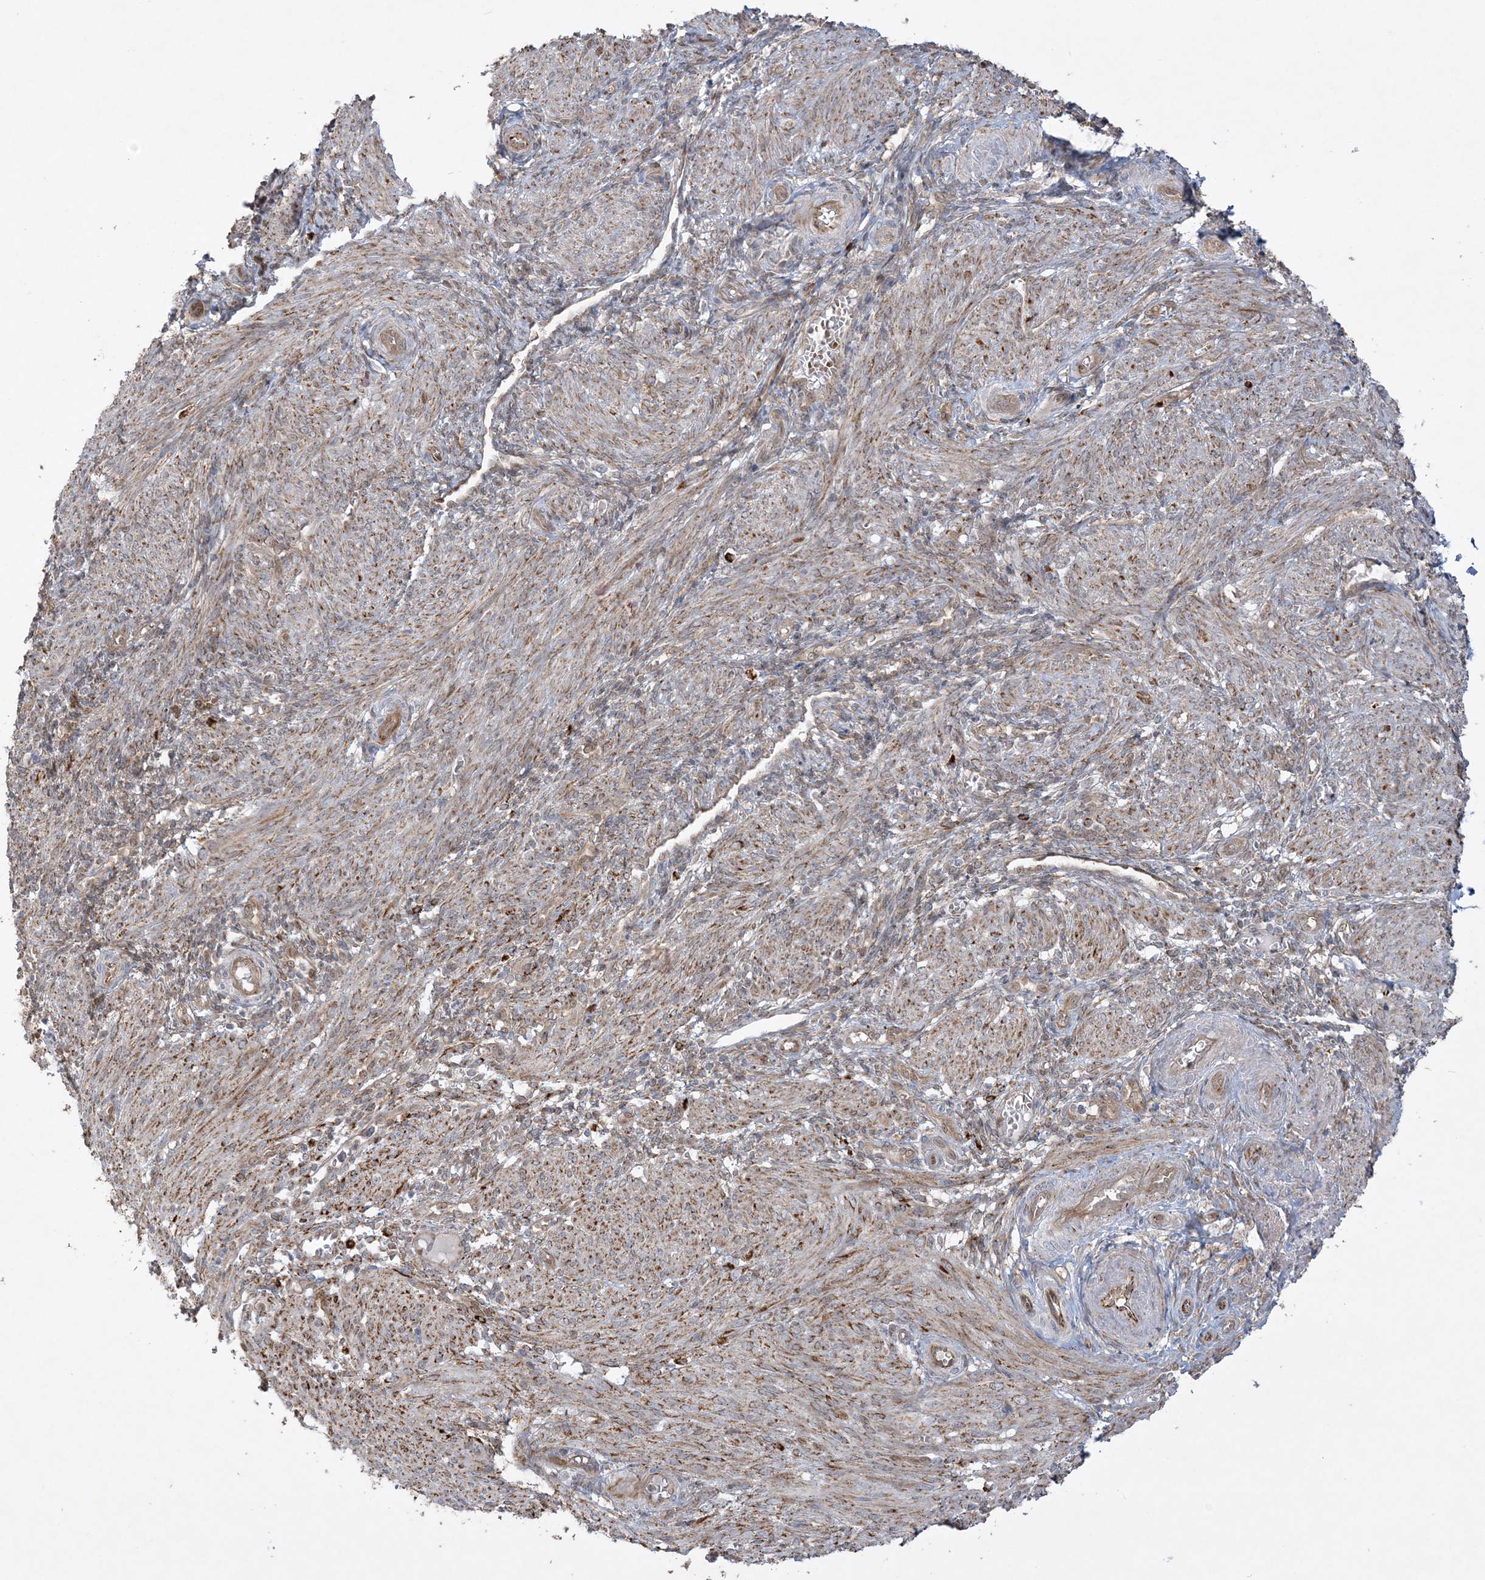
{"staining": {"intensity": "moderate", "quantity": ">75%", "location": "cytoplasmic/membranous"}, "tissue": "smooth muscle", "cell_type": "Smooth muscle cells", "image_type": "normal", "snomed": [{"axis": "morphology", "description": "Normal tissue, NOS"}, {"axis": "topography", "description": "Smooth muscle"}], "caption": "This histopathology image reveals benign smooth muscle stained with immunohistochemistry to label a protein in brown. The cytoplasmic/membranous of smooth muscle cells show moderate positivity for the protein. Nuclei are counter-stained blue.", "gene": "INPP1", "patient": {"sex": "female", "age": 39}}